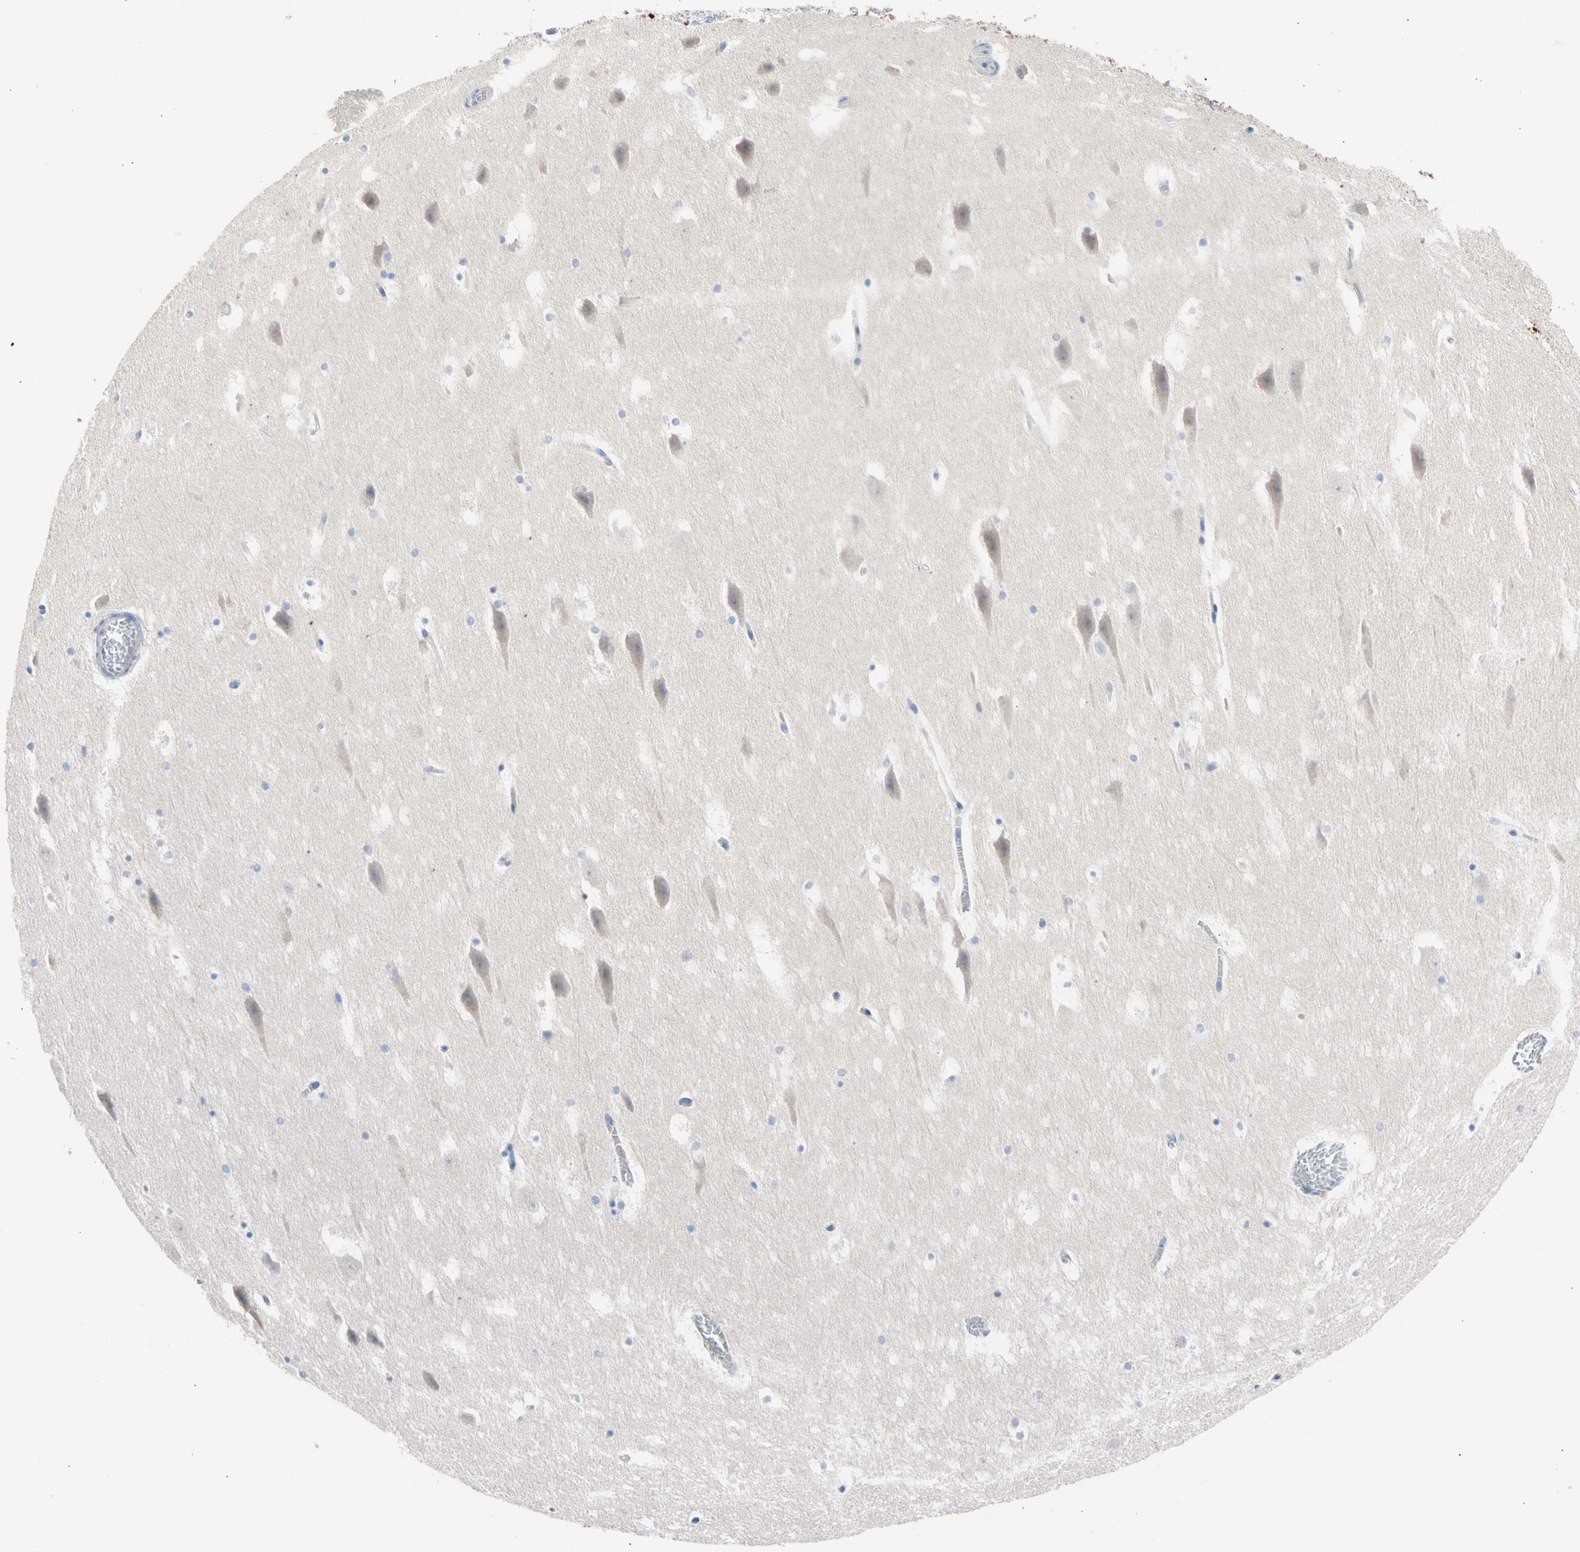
{"staining": {"intensity": "weak", "quantity": "<25%", "location": "cytoplasmic/membranous"}, "tissue": "hippocampus", "cell_type": "Glial cells", "image_type": "normal", "snomed": [{"axis": "morphology", "description": "Normal tissue, NOS"}, {"axis": "topography", "description": "Hippocampus"}], "caption": "Glial cells show no significant staining in unremarkable hippocampus.", "gene": "CASQ1", "patient": {"sex": "male", "age": 45}}